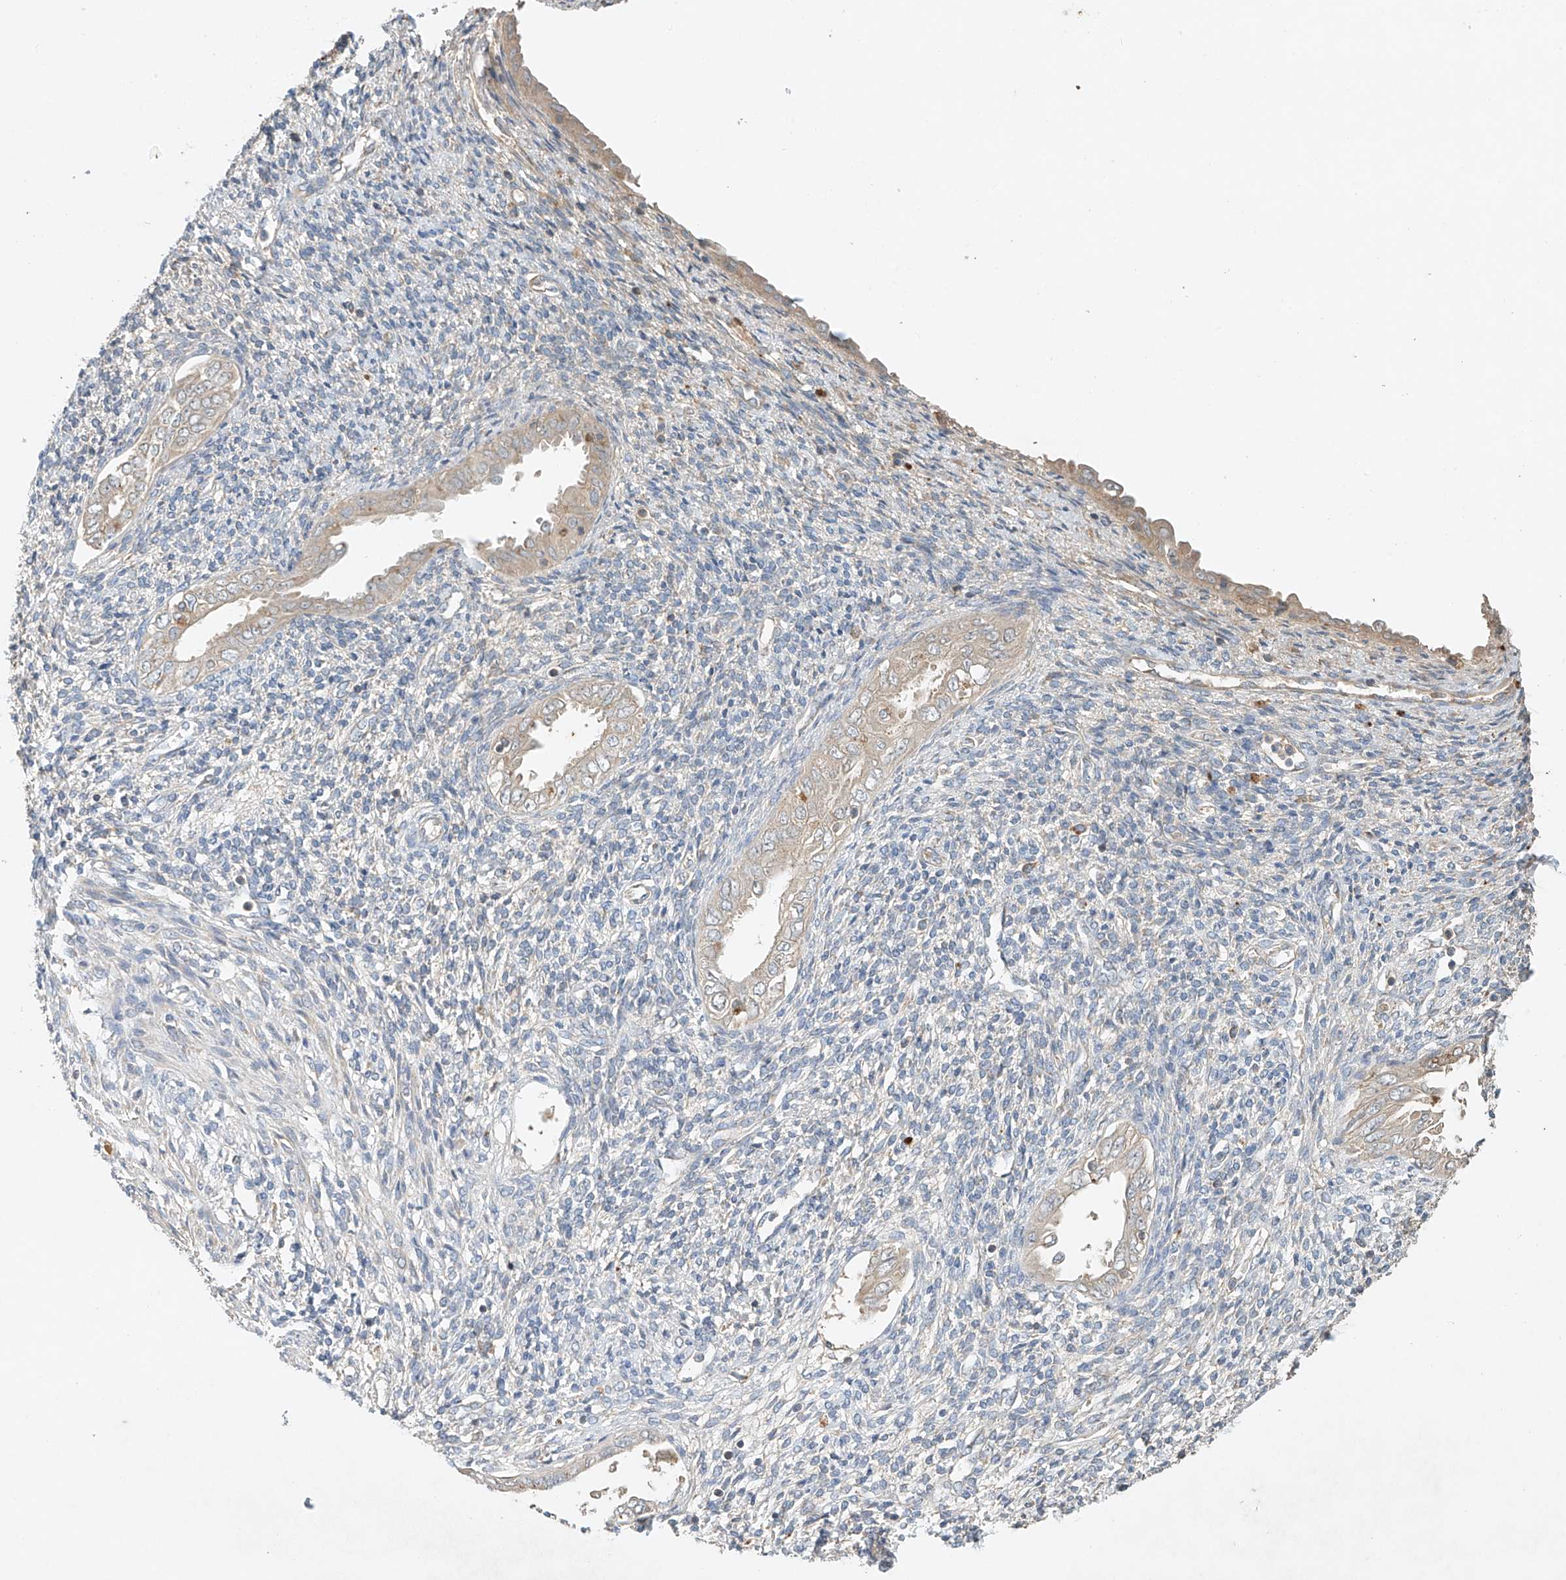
{"staining": {"intensity": "negative", "quantity": "none", "location": "none"}, "tissue": "endometrium", "cell_type": "Cells in endometrial stroma", "image_type": "normal", "snomed": [{"axis": "morphology", "description": "Normal tissue, NOS"}, {"axis": "topography", "description": "Endometrium"}], "caption": "Immunohistochemistry of normal endometrium shows no staining in cells in endometrial stroma. The staining is performed using DAB brown chromogen with nuclei counter-stained in using hematoxylin.", "gene": "GNB1L", "patient": {"sex": "female", "age": 66}}